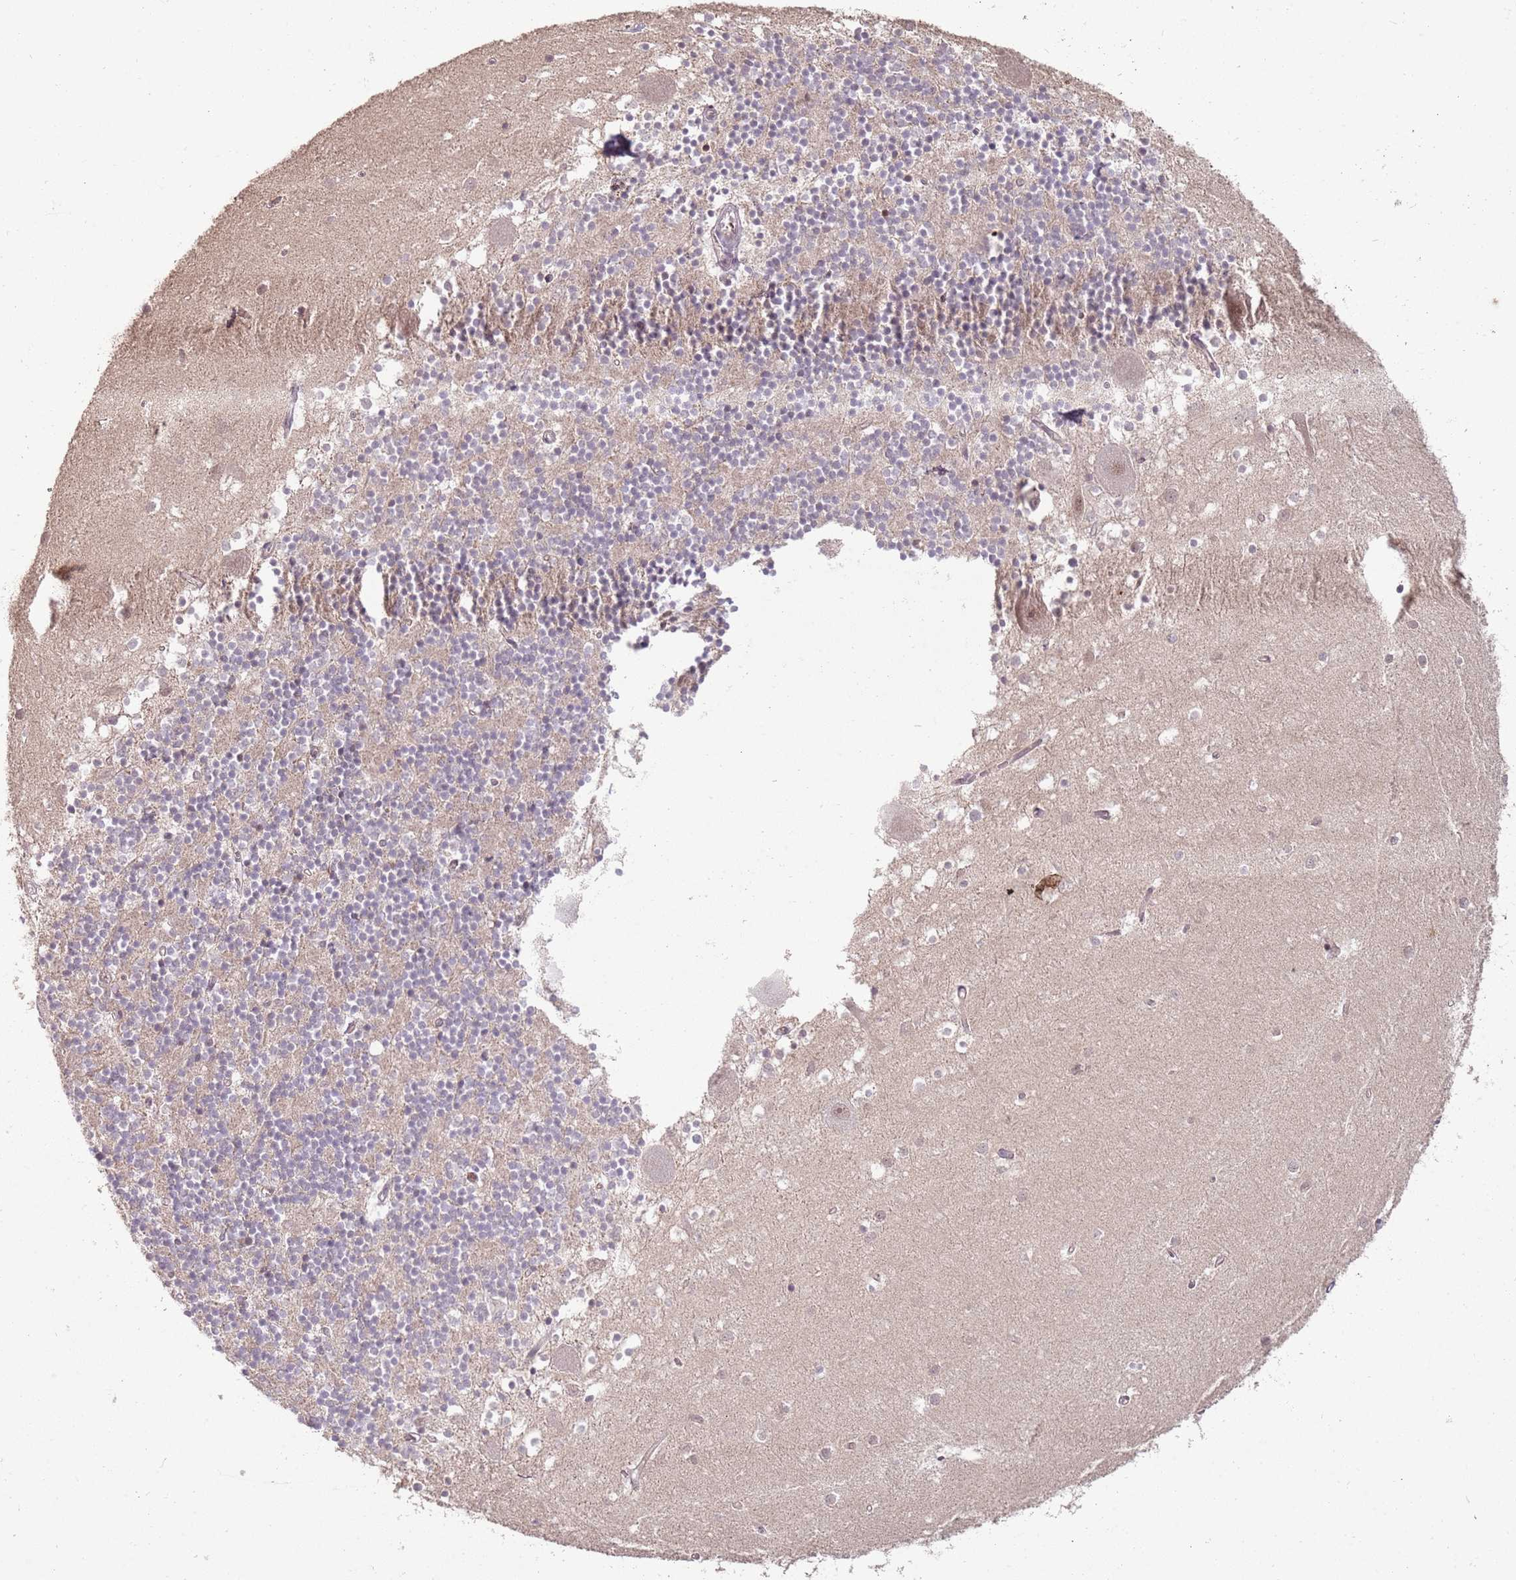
{"staining": {"intensity": "negative", "quantity": "none", "location": "none"}, "tissue": "cerebellum", "cell_type": "Cells in granular layer", "image_type": "normal", "snomed": [{"axis": "morphology", "description": "Normal tissue, NOS"}, {"axis": "topography", "description": "Cerebellum"}], "caption": "IHC histopathology image of unremarkable human cerebellum stained for a protein (brown), which shows no positivity in cells in granular layer. (IHC, brightfield microscopy, high magnification).", "gene": "NBPF4", "patient": {"sex": "male", "age": 54}}